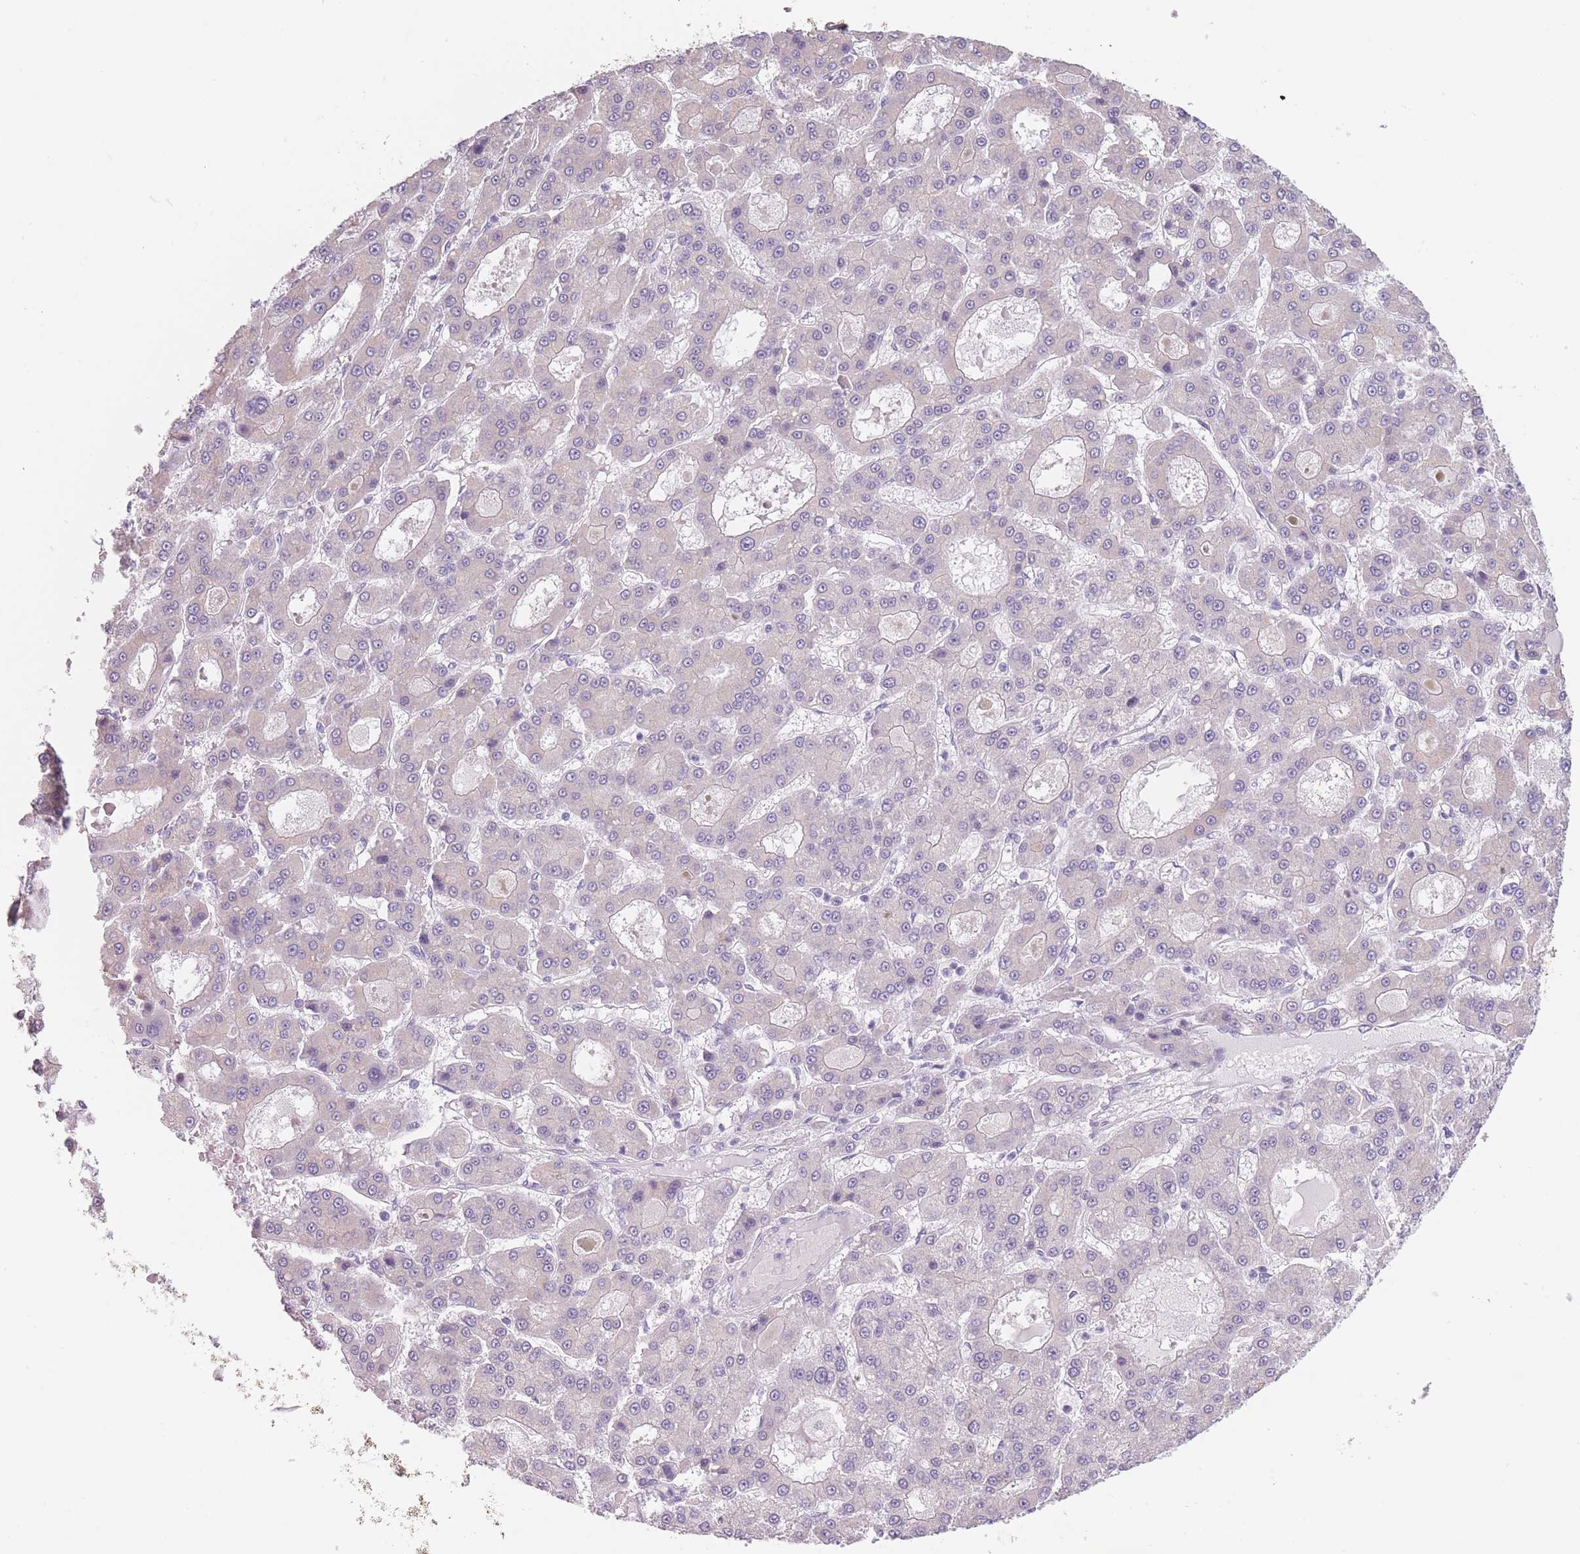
{"staining": {"intensity": "negative", "quantity": "none", "location": "none"}, "tissue": "liver cancer", "cell_type": "Tumor cells", "image_type": "cancer", "snomed": [{"axis": "morphology", "description": "Carcinoma, Hepatocellular, NOS"}, {"axis": "topography", "description": "Liver"}], "caption": "IHC photomicrograph of liver cancer (hepatocellular carcinoma) stained for a protein (brown), which exhibits no staining in tumor cells. (DAB (3,3'-diaminobenzidine) immunohistochemistry, high magnification).", "gene": "TMEM236", "patient": {"sex": "male", "age": 70}}